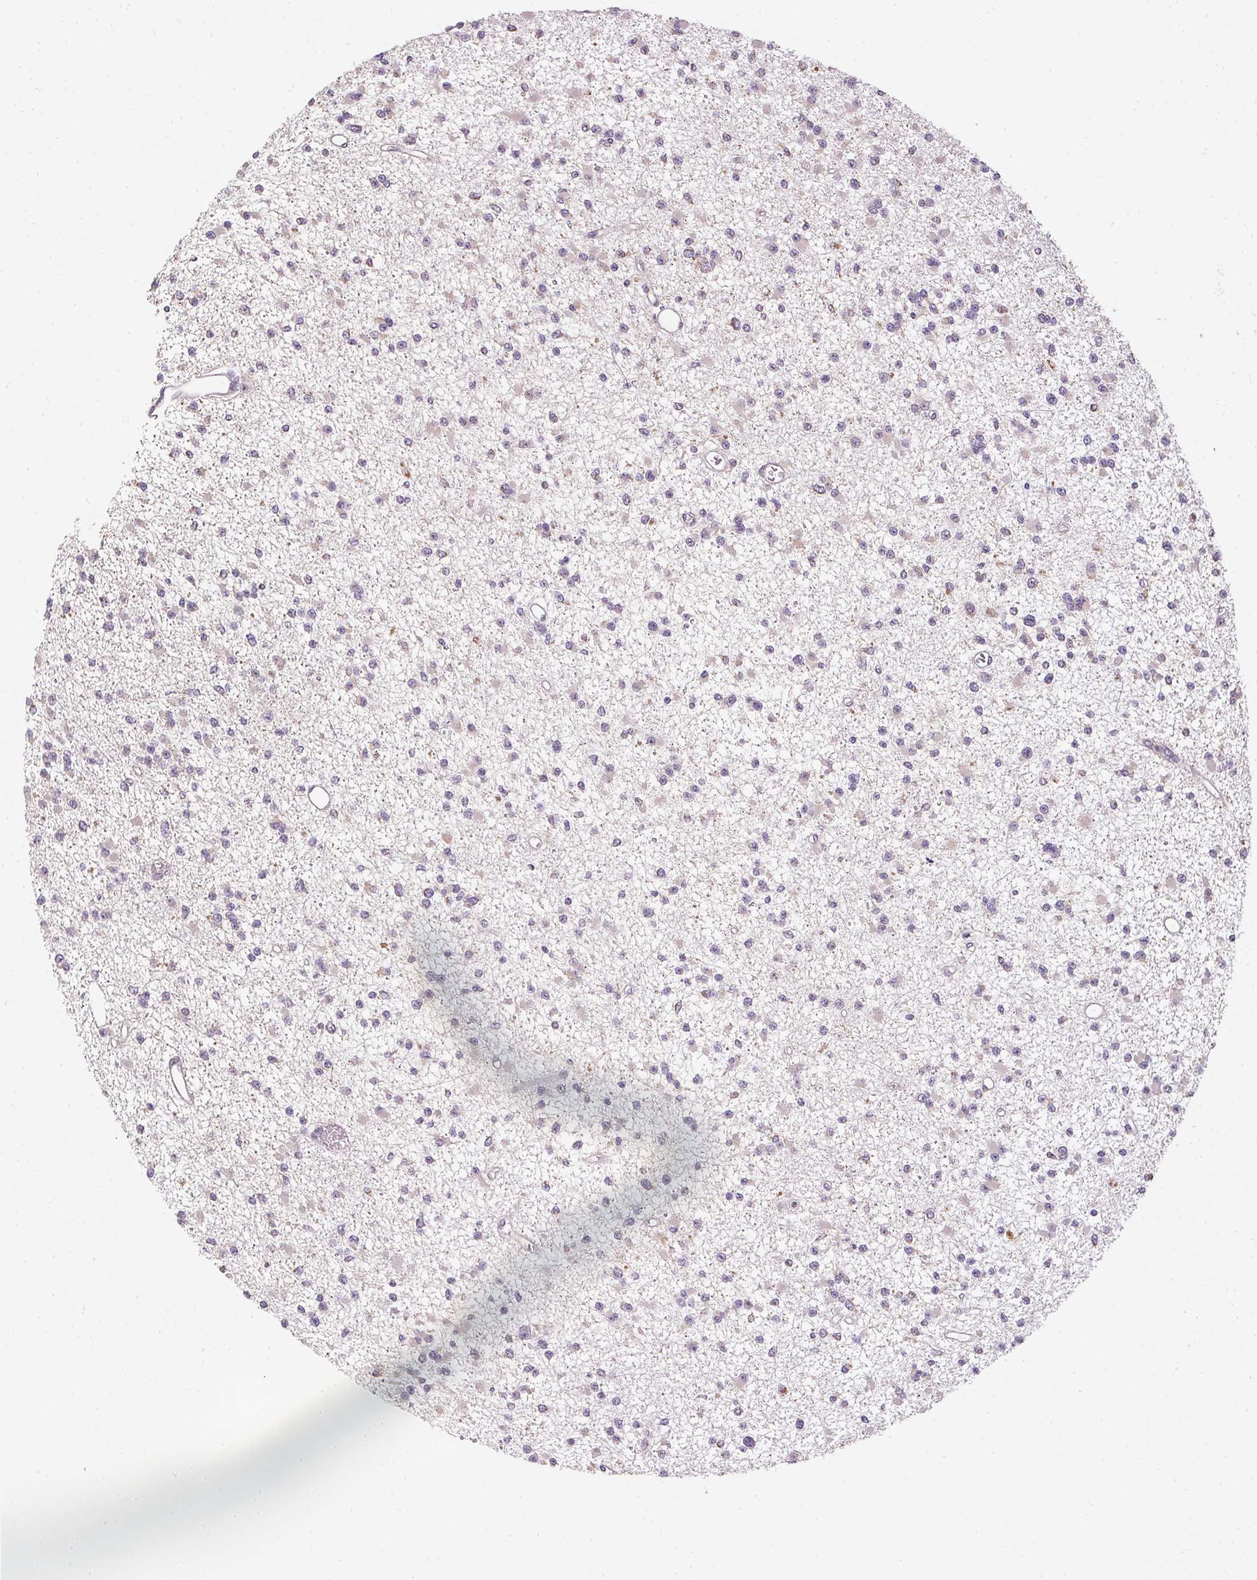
{"staining": {"intensity": "negative", "quantity": "none", "location": "none"}, "tissue": "glioma", "cell_type": "Tumor cells", "image_type": "cancer", "snomed": [{"axis": "morphology", "description": "Glioma, malignant, Low grade"}, {"axis": "topography", "description": "Brain"}], "caption": "A photomicrograph of malignant low-grade glioma stained for a protein displays no brown staining in tumor cells.", "gene": "SC5D", "patient": {"sex": "female", "age": 22}}